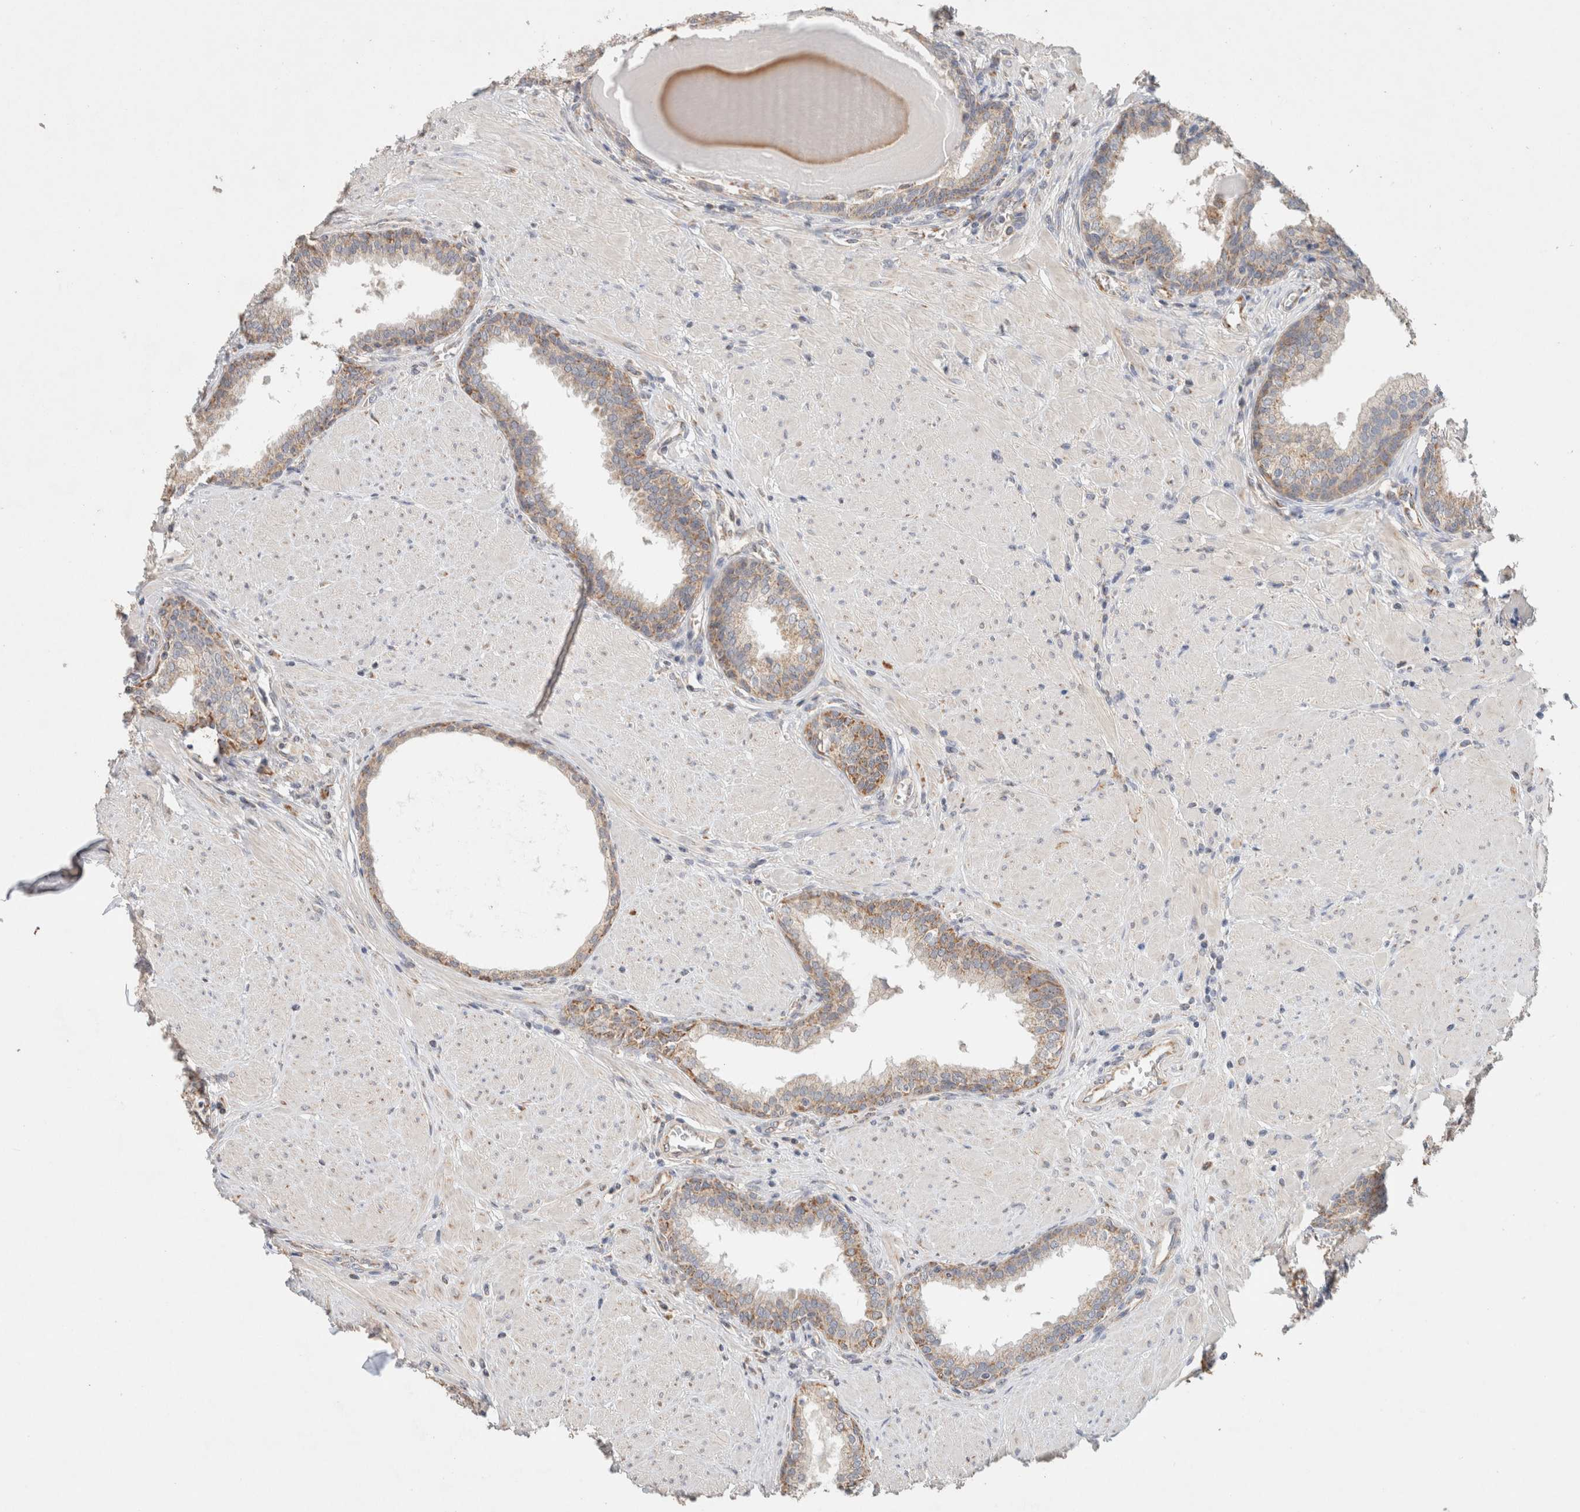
{"staining": {"intensity": "weak", "quantity": ">75%", "location": "cytoplasmic/membranous"}, "tissue": "prostate", "cell_type": "Glandular cells", "image_type": "normal", "snomed": [{"axis": "morphology", "description": "Normal tissue, NOS"}, {"axis": "topography", "description": "Prostate"}], "caption": "A brown stain labels weak cytoplasmic/membranous expression of a protein in glandular cells of unremarkable prostate. Immunohistochemistry stains the protein of interest in brown and the nuclei are stained blue.", "gene": "CA13", "patient": {"sex": "male", "age": 51}}